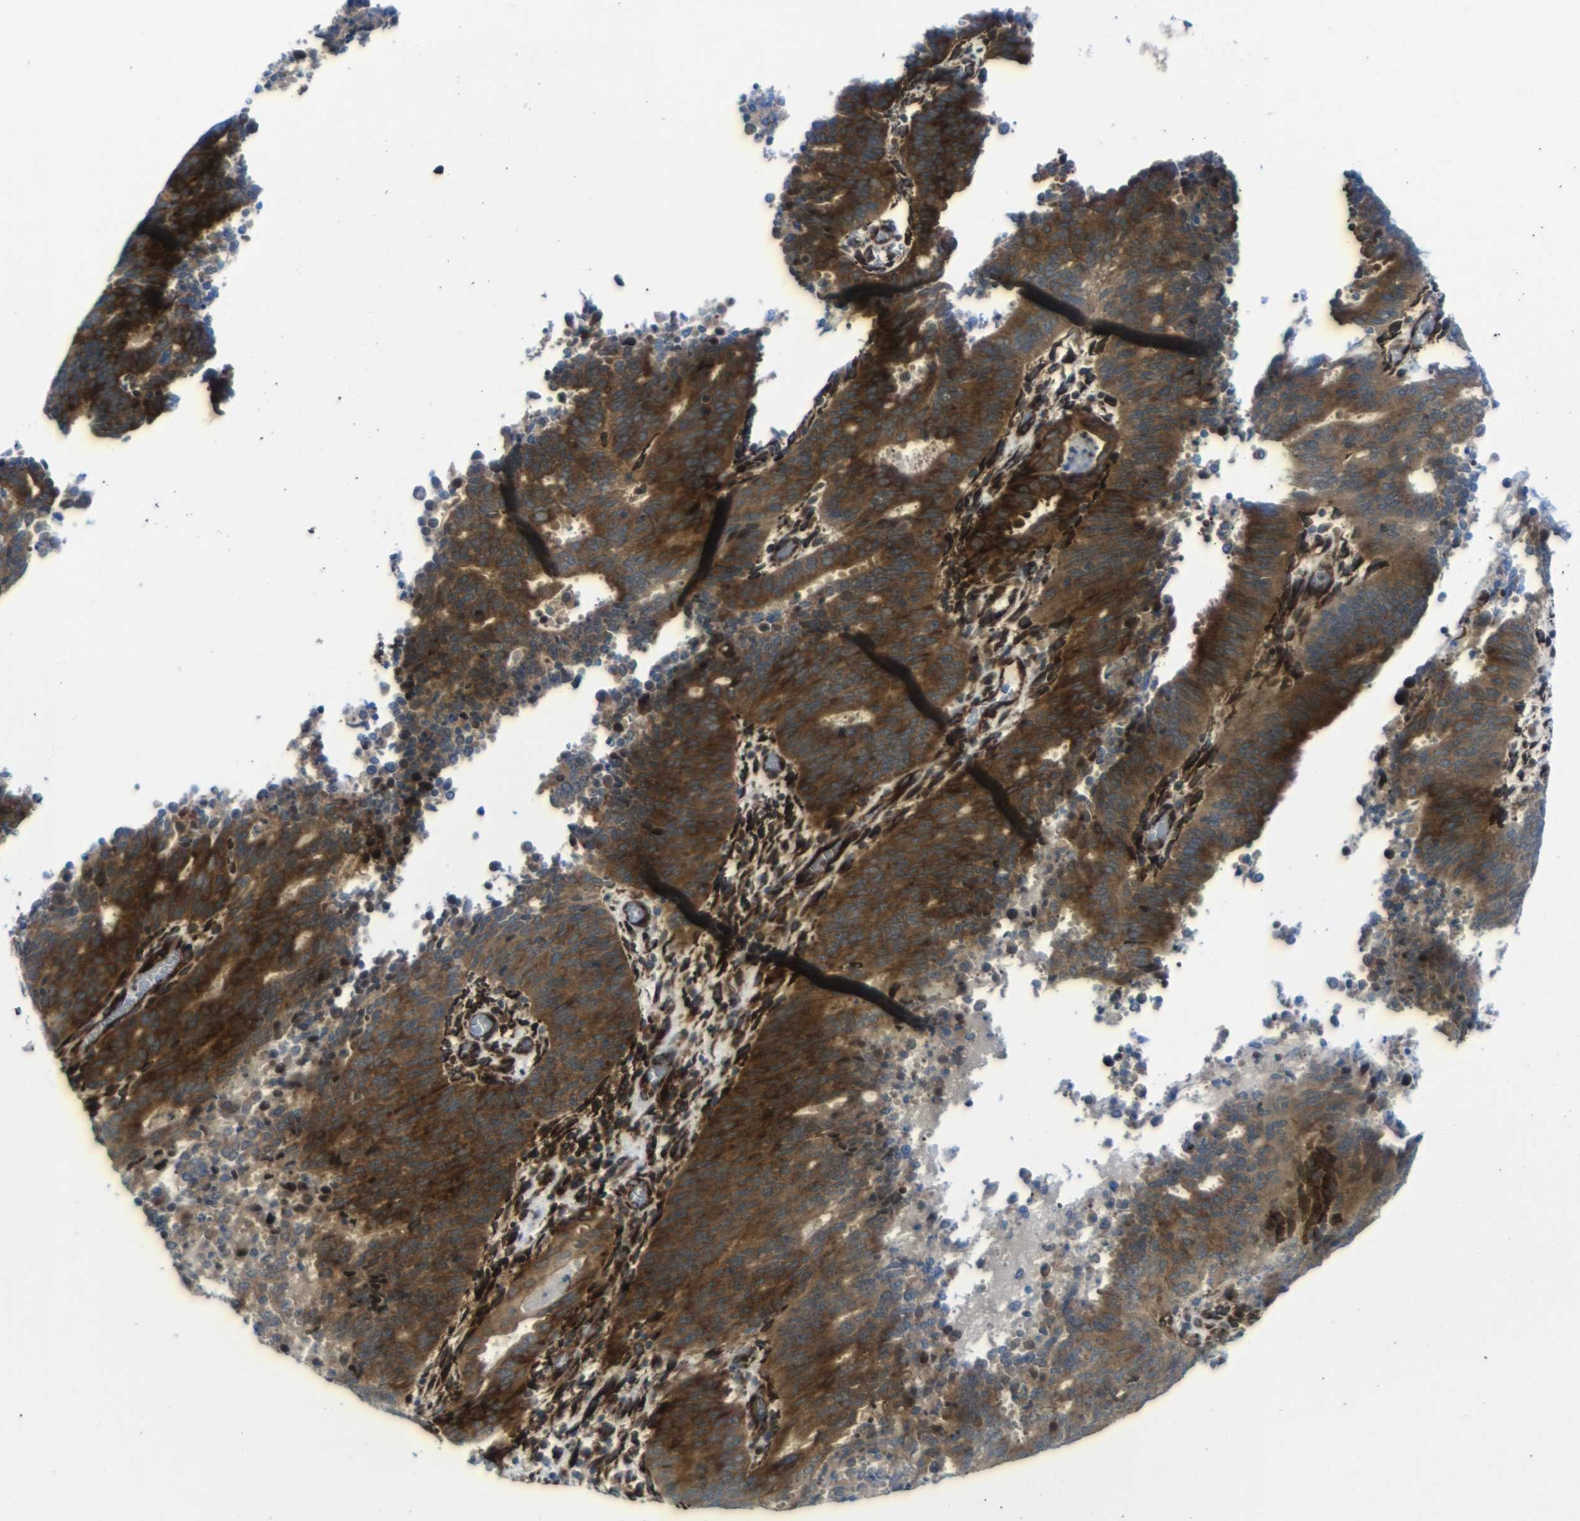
{"staining": {"intensity": "strong", "quantity": ">75%", "location": "cytoplasmic/membranous"}, "tissue": "cervical cancer", "cell_type": "Tumor cells", "image_type": "cancer", "snomed": [{"axis": "morphology", "description": "Adenocarcinoma, NOS"}, {"axis": "topography", "description": "Cervix"}], "caption": "Cervical cancer (adenocarcinoma) was stained to show a protein in brown. There is high levels of strong cytoplasmic/membranous positivity in about >75% of tumor cells. (Stains: DAB in brown, nuclei in blue, Microscopy: brightfield microscopy at high magnification).", "gene": "PARP14", "patient": {"sex": "female", "age": 44}}